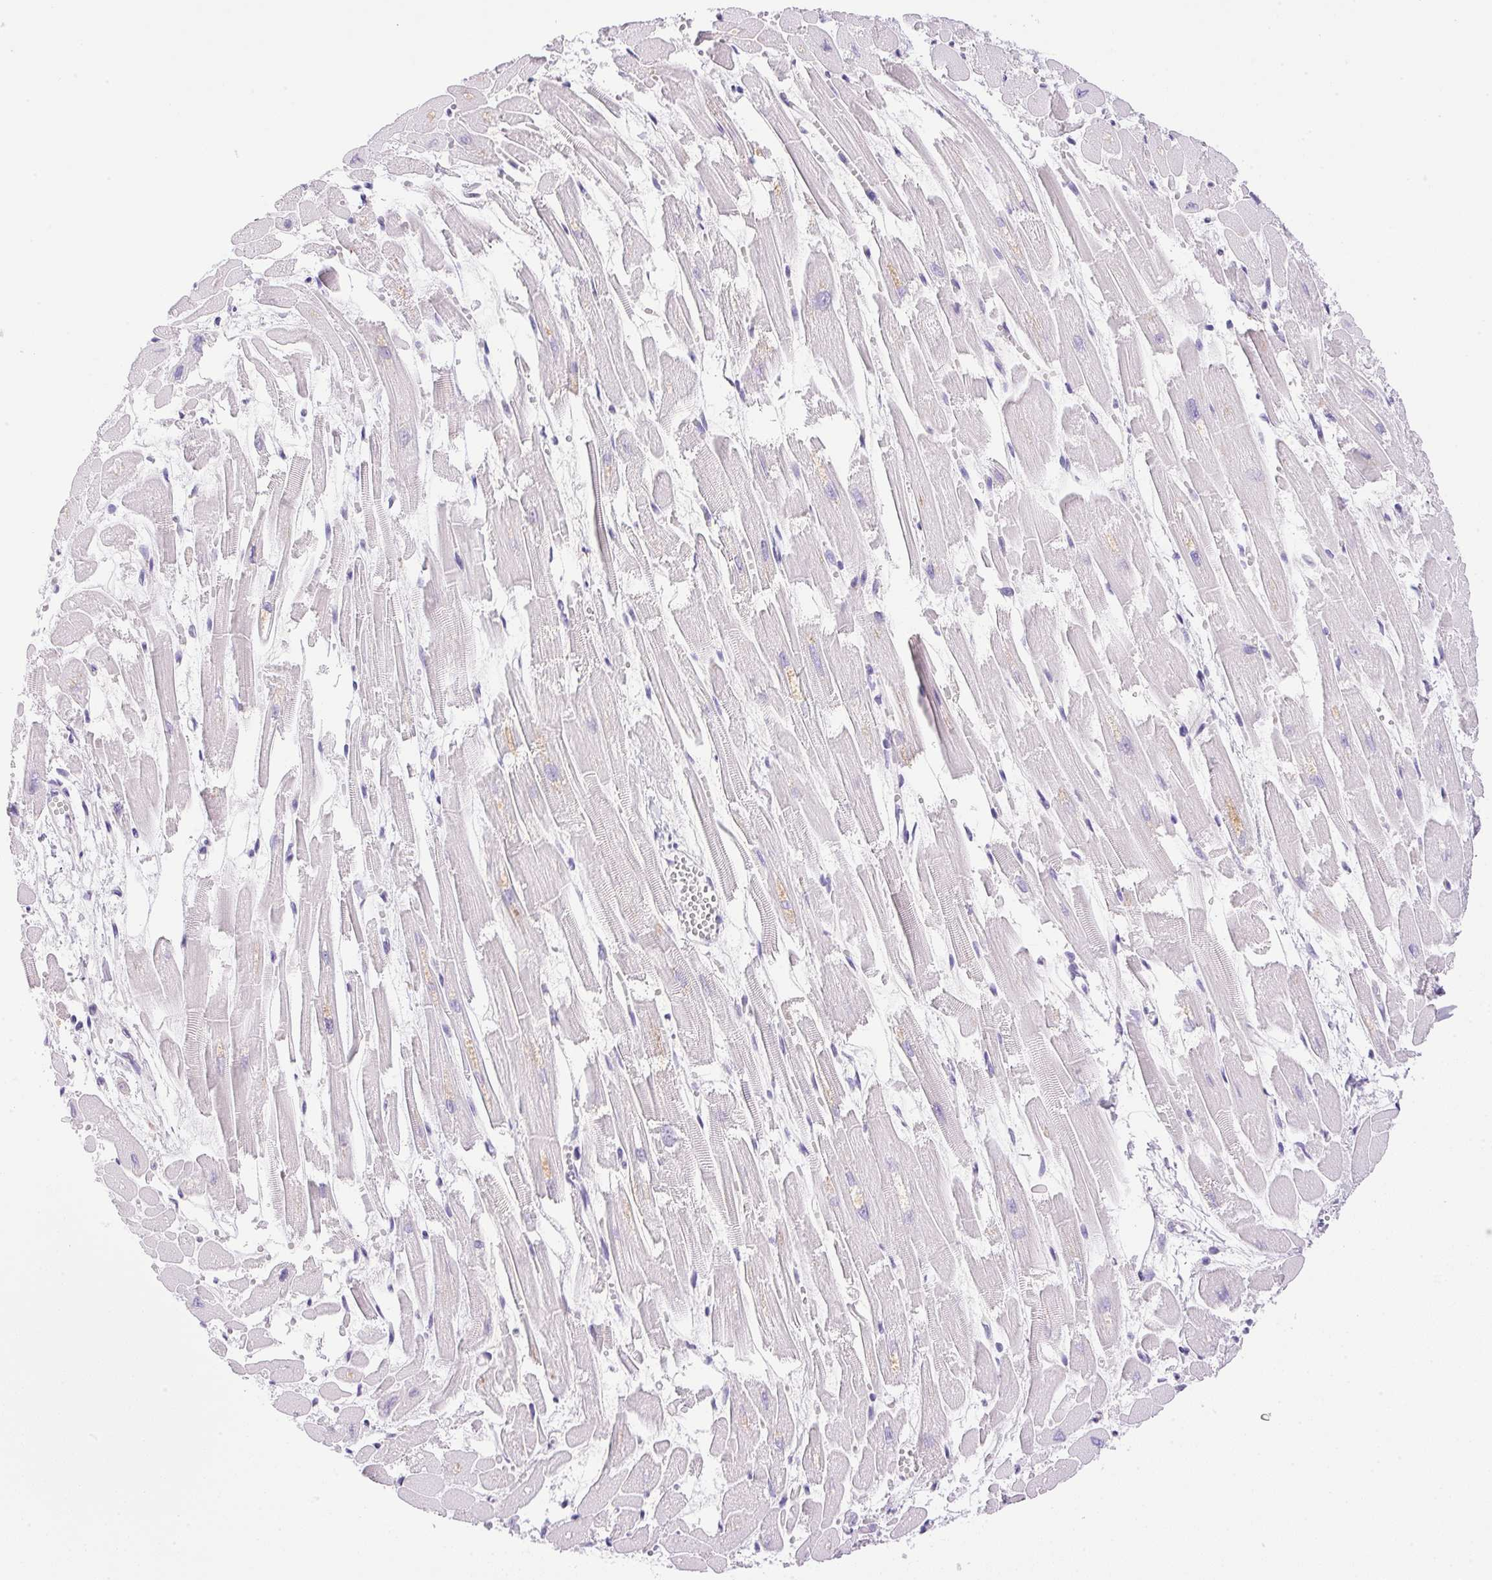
{"staining": {"intensity": "negative", "quantity": "none", "location": "none"}, "tissue": "heart muscle", "cell_type": "Cardiomyocytes", "image_type": "normal", "snomed": [{"axis": "morphology", "description": "Normal tissue, NOS"}, {"axis": "topography", "description": "Heart"}], "caption": "The image displays no staining of cardiomyocytes in normal heart muscle.", "gene": "ATP6V0A4", "patient": {"sex": "female", "age": 52}}